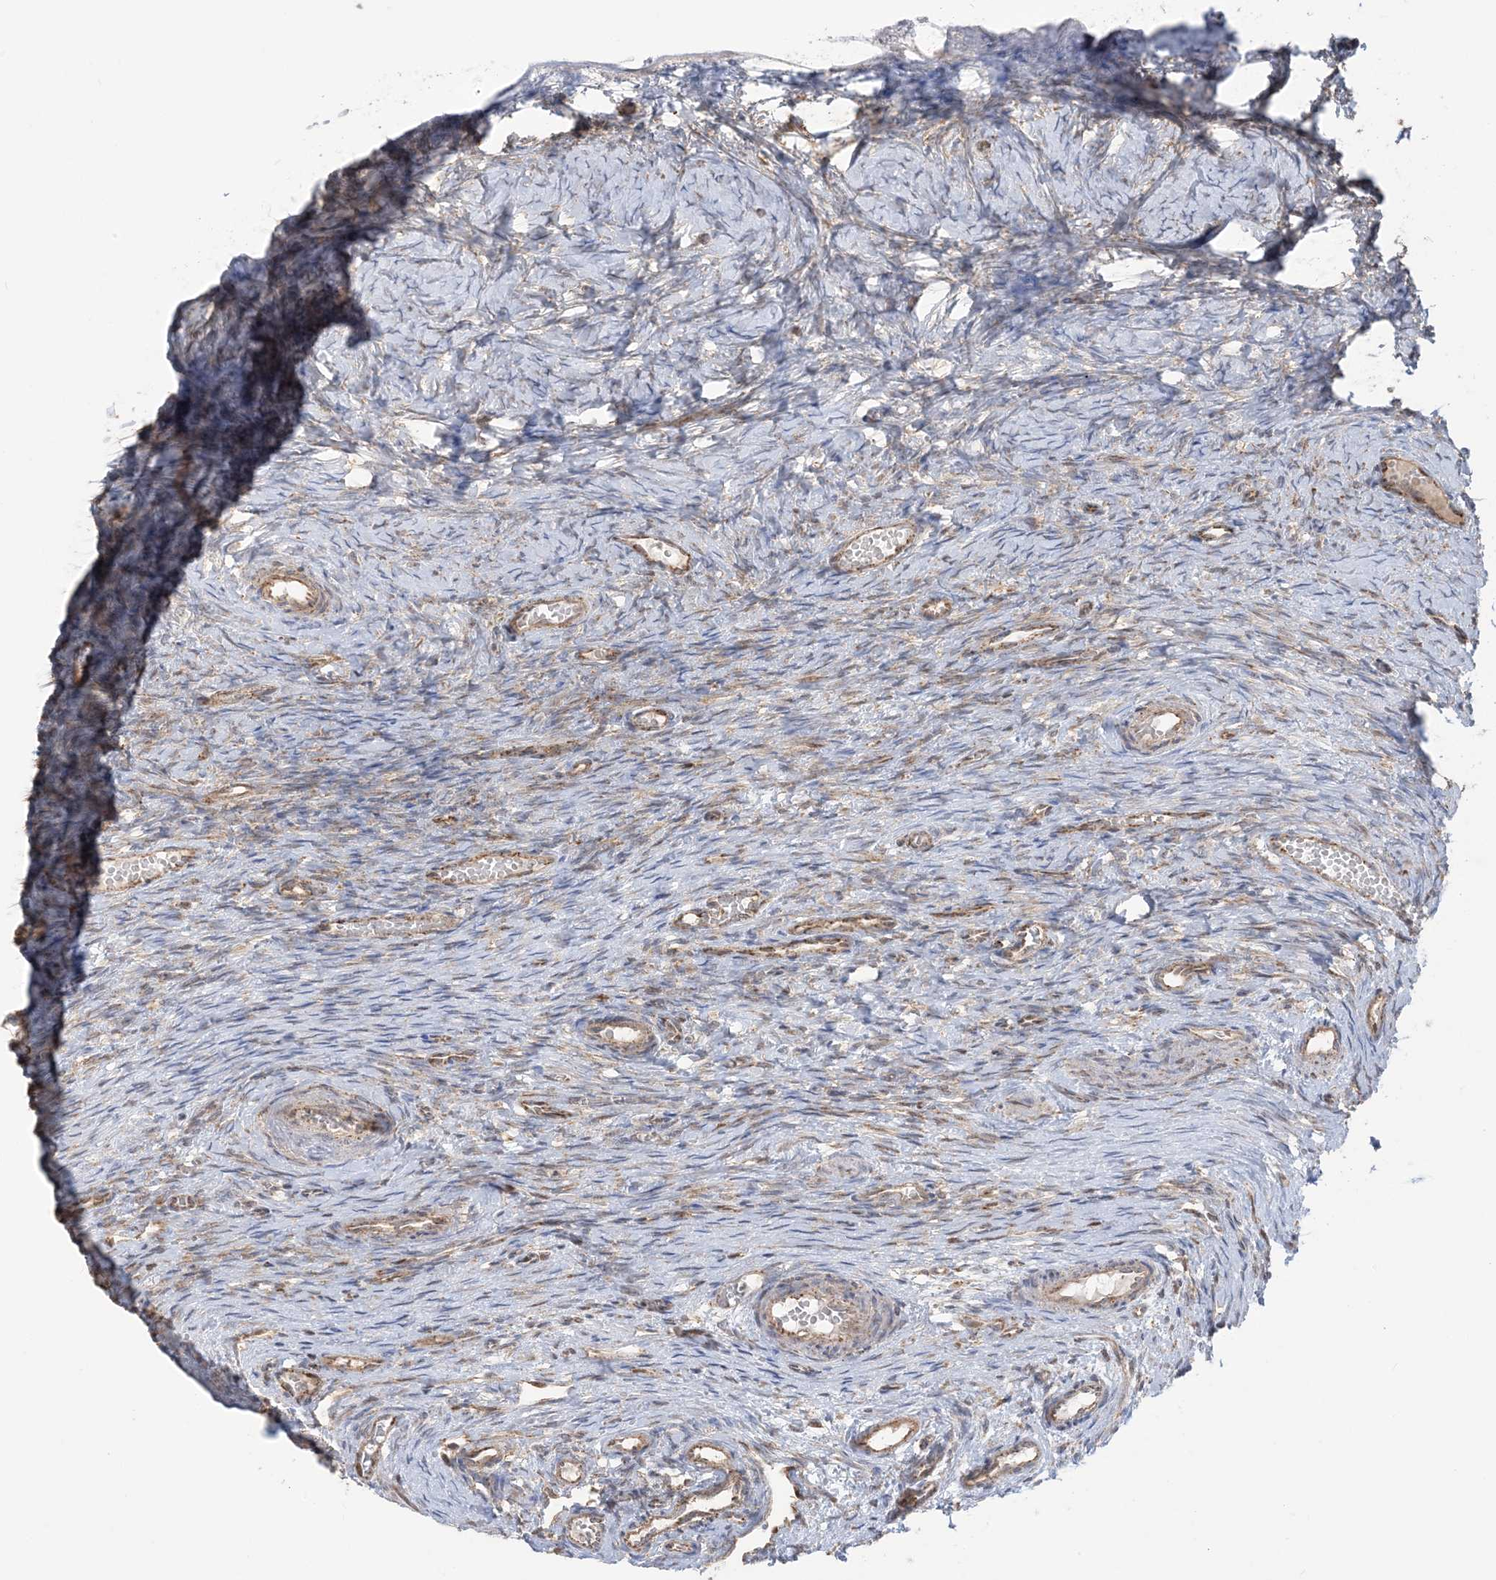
{"staining": {"intensity": "weak", "quantity": "25%-75%", "location": "cytoplasmic/membranous"}, "tissue": "ovary", "cell_type": "Ovarian stroma cells", "image_type": "normal", "snomed": [{"axis": "morphology", "description": "Adenocarcinoma, NOS"}, {"axis": "topography", "description": "Endometrium"}], "caption": "DAB immunohistochemical staining of unremarkable ovary reveals weak cytoplasmic/membranous protein expression in approximately 25%-75% of ovarian stroma cells. Immunohistochemistry stains the protein in brown and the nuclei are stained blue.", "gene": "MAPKBP1", "patient": {"sex": "female", "age": 32}}